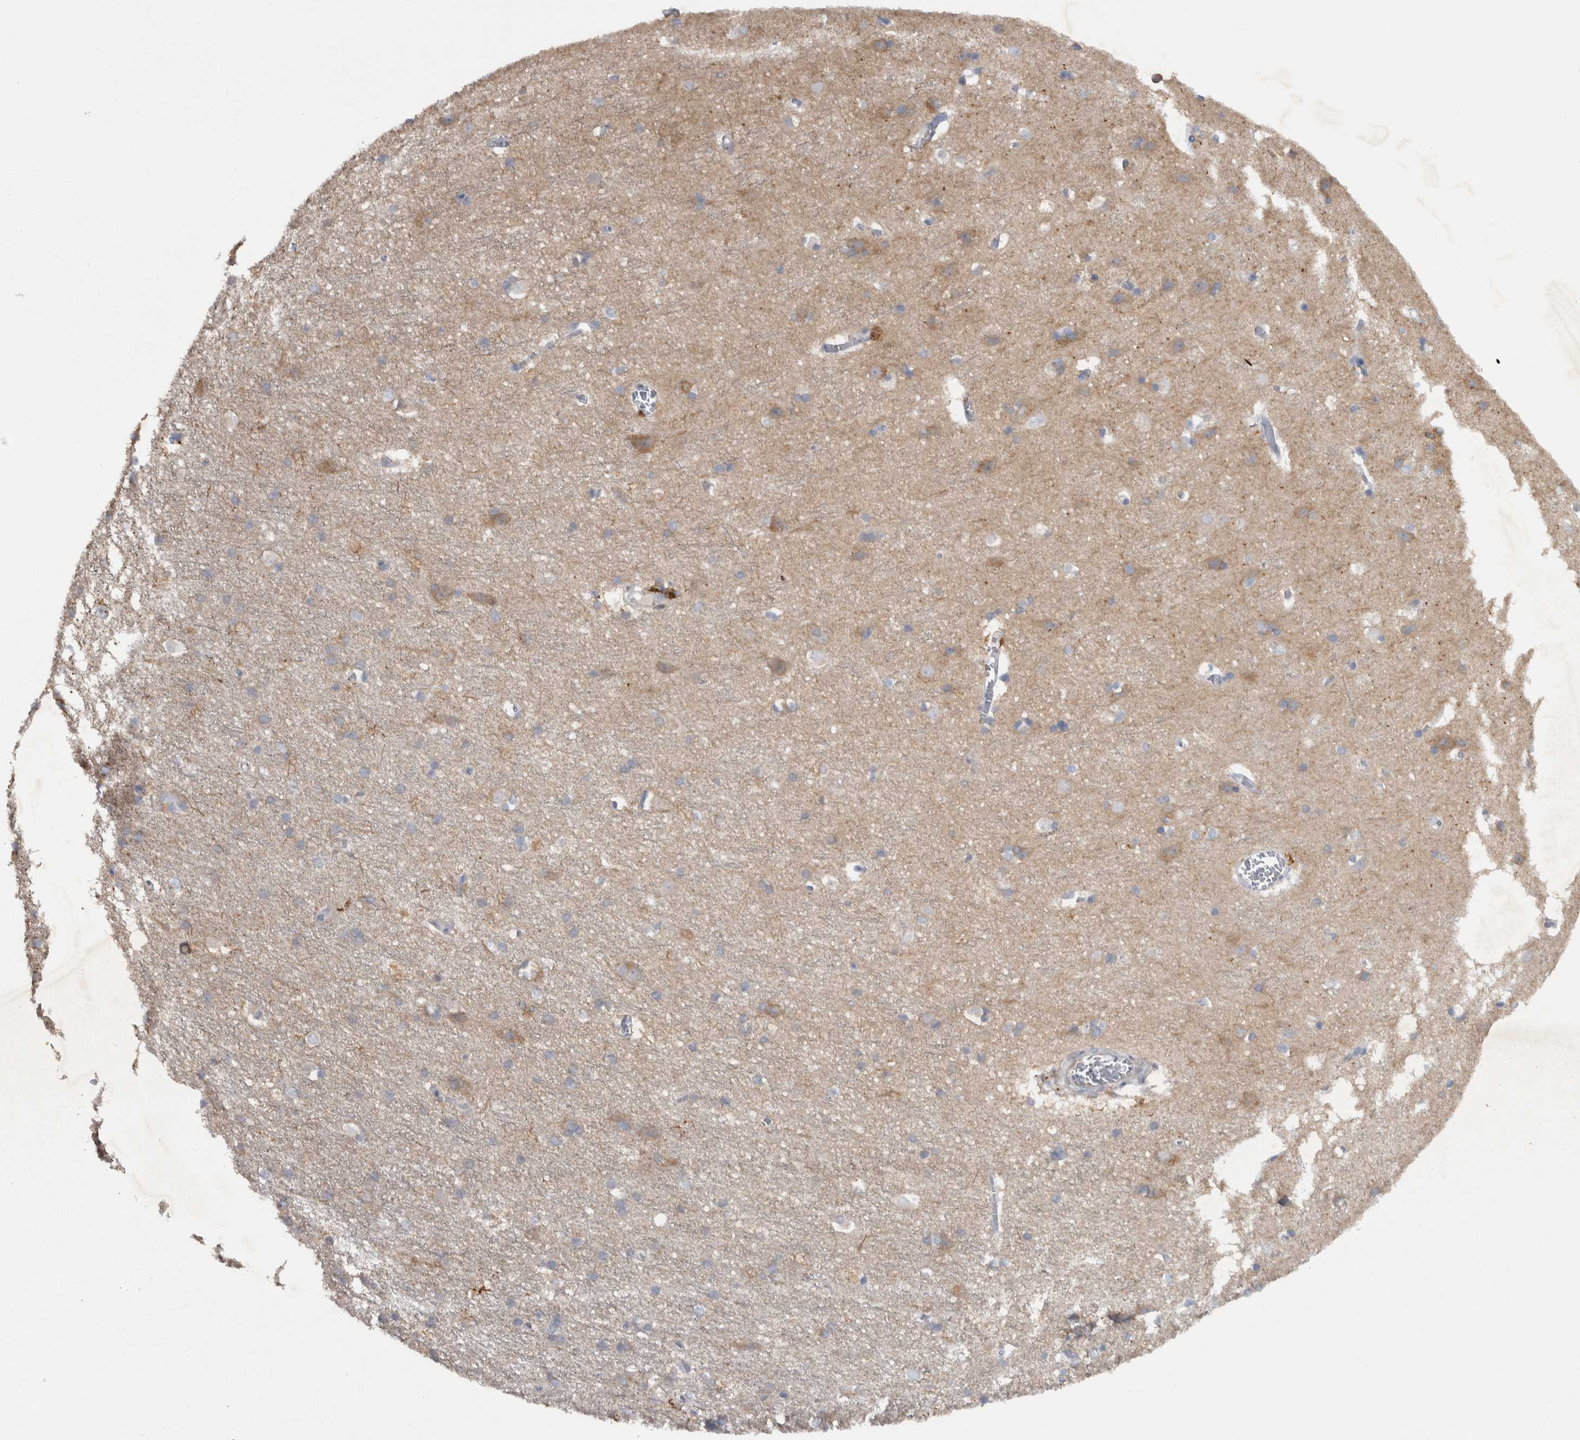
{"staining": {"intensity": "weak", "quantity": ">75%", "location": "cytoplasmic/membranous"}, "tissue": "cerebral cortex", "cell_type": "Endothelial cells", "image_type": "normal", "snomed": [{"axis": "morphology", "description": "Normal tissue, NOS"}, {"axis": "topography", "description": "Cerebral cortex"}], "caption": "Protein expression analysis of unremarkable cerebral cortex shows weak cytoplasmic/membranous positivity in approximately >75% of endothelial cells.", "gene": "NT5C2", "patient": {"sex": "male", "age": 54}}